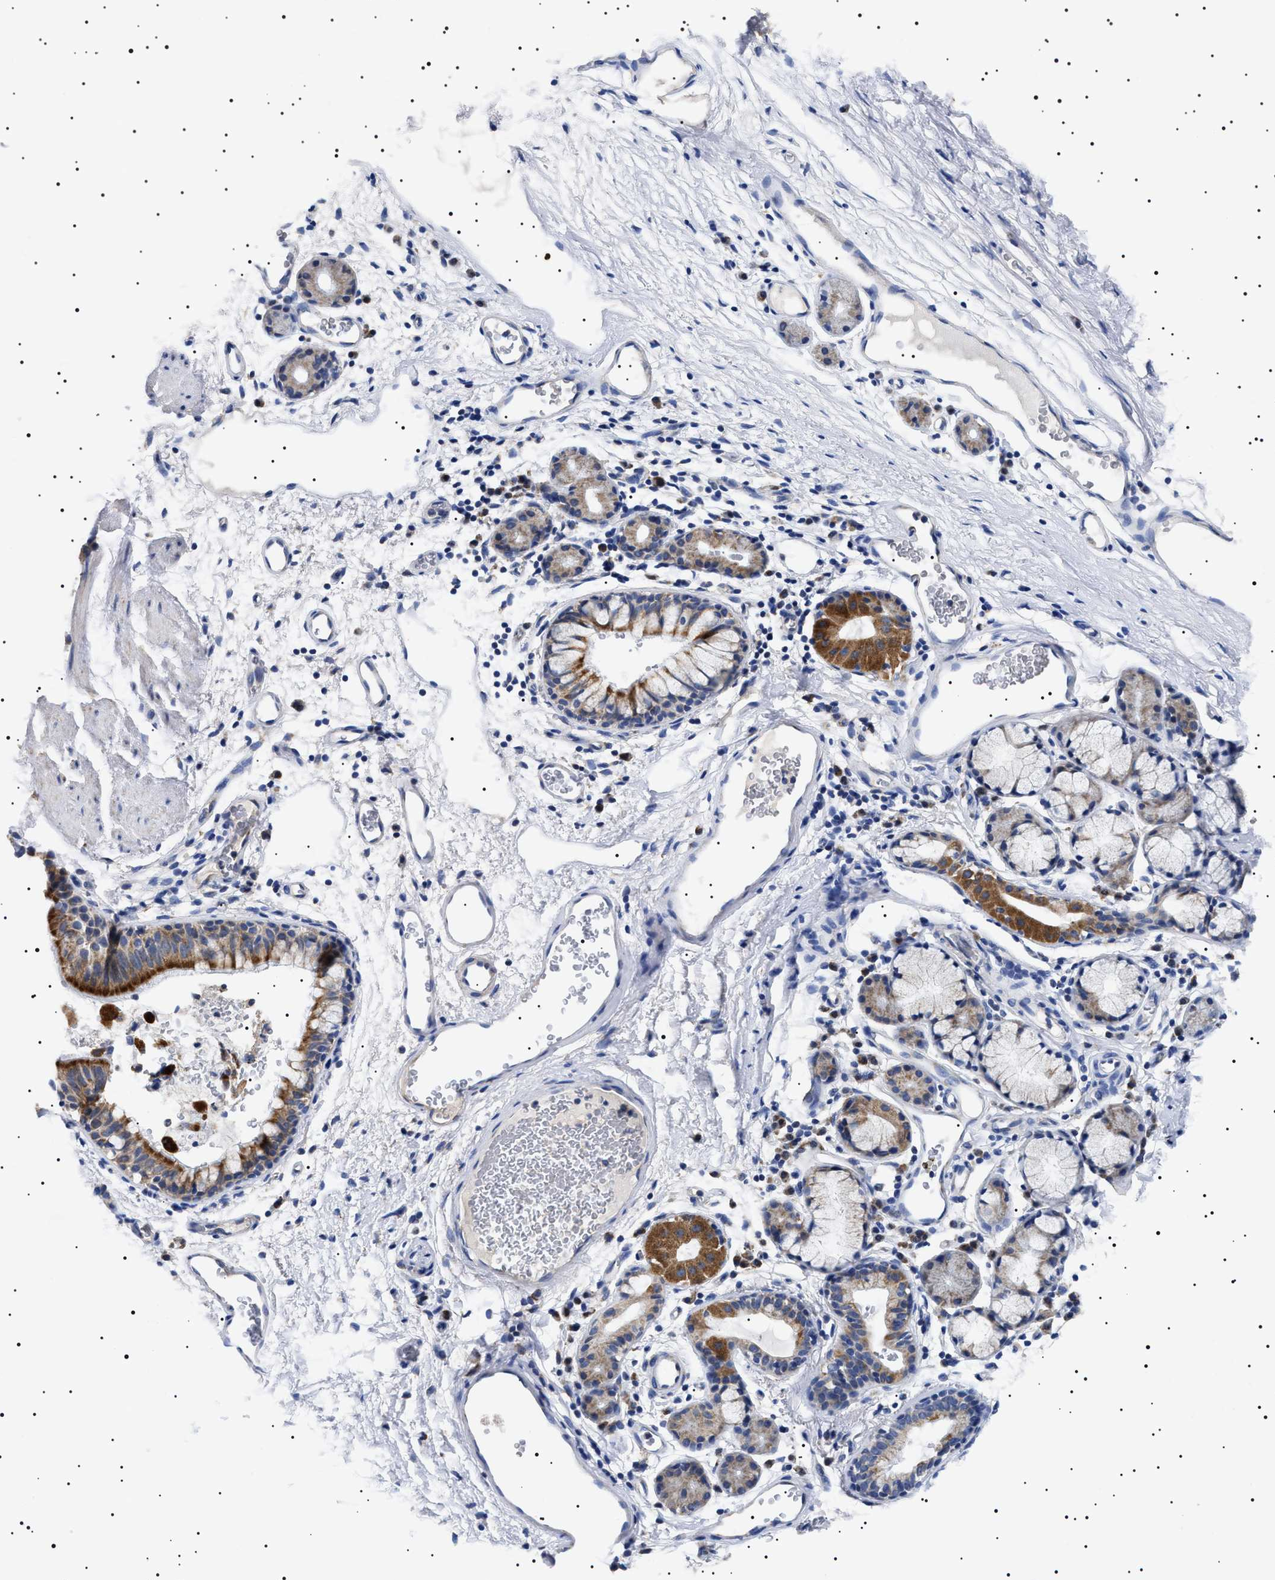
{"staining": {"intensity": "moderate", "quantity": ">75%", "location": "cytoplasmic/membranous"}, "tissue": "bronchus", "cell_type": "Respiratory epithelial cells", "image_type": "normal", "snomed": [{"axis": "morphology", "description": "Normal tissue, NOS"}, {"axis": "topography", "description": "Cartilage tissue"}, {"axis": "topography", "description": "Bronchus"}], "caption": "Protein positivity by IHC exhibits moderate cytoplasmic/membranous expression in approximately >75% of respiratory epithelial cells in unremarkable bronchus.", "gene": "CHRDL2", "patient": {"sex": "female", "age": 53}}